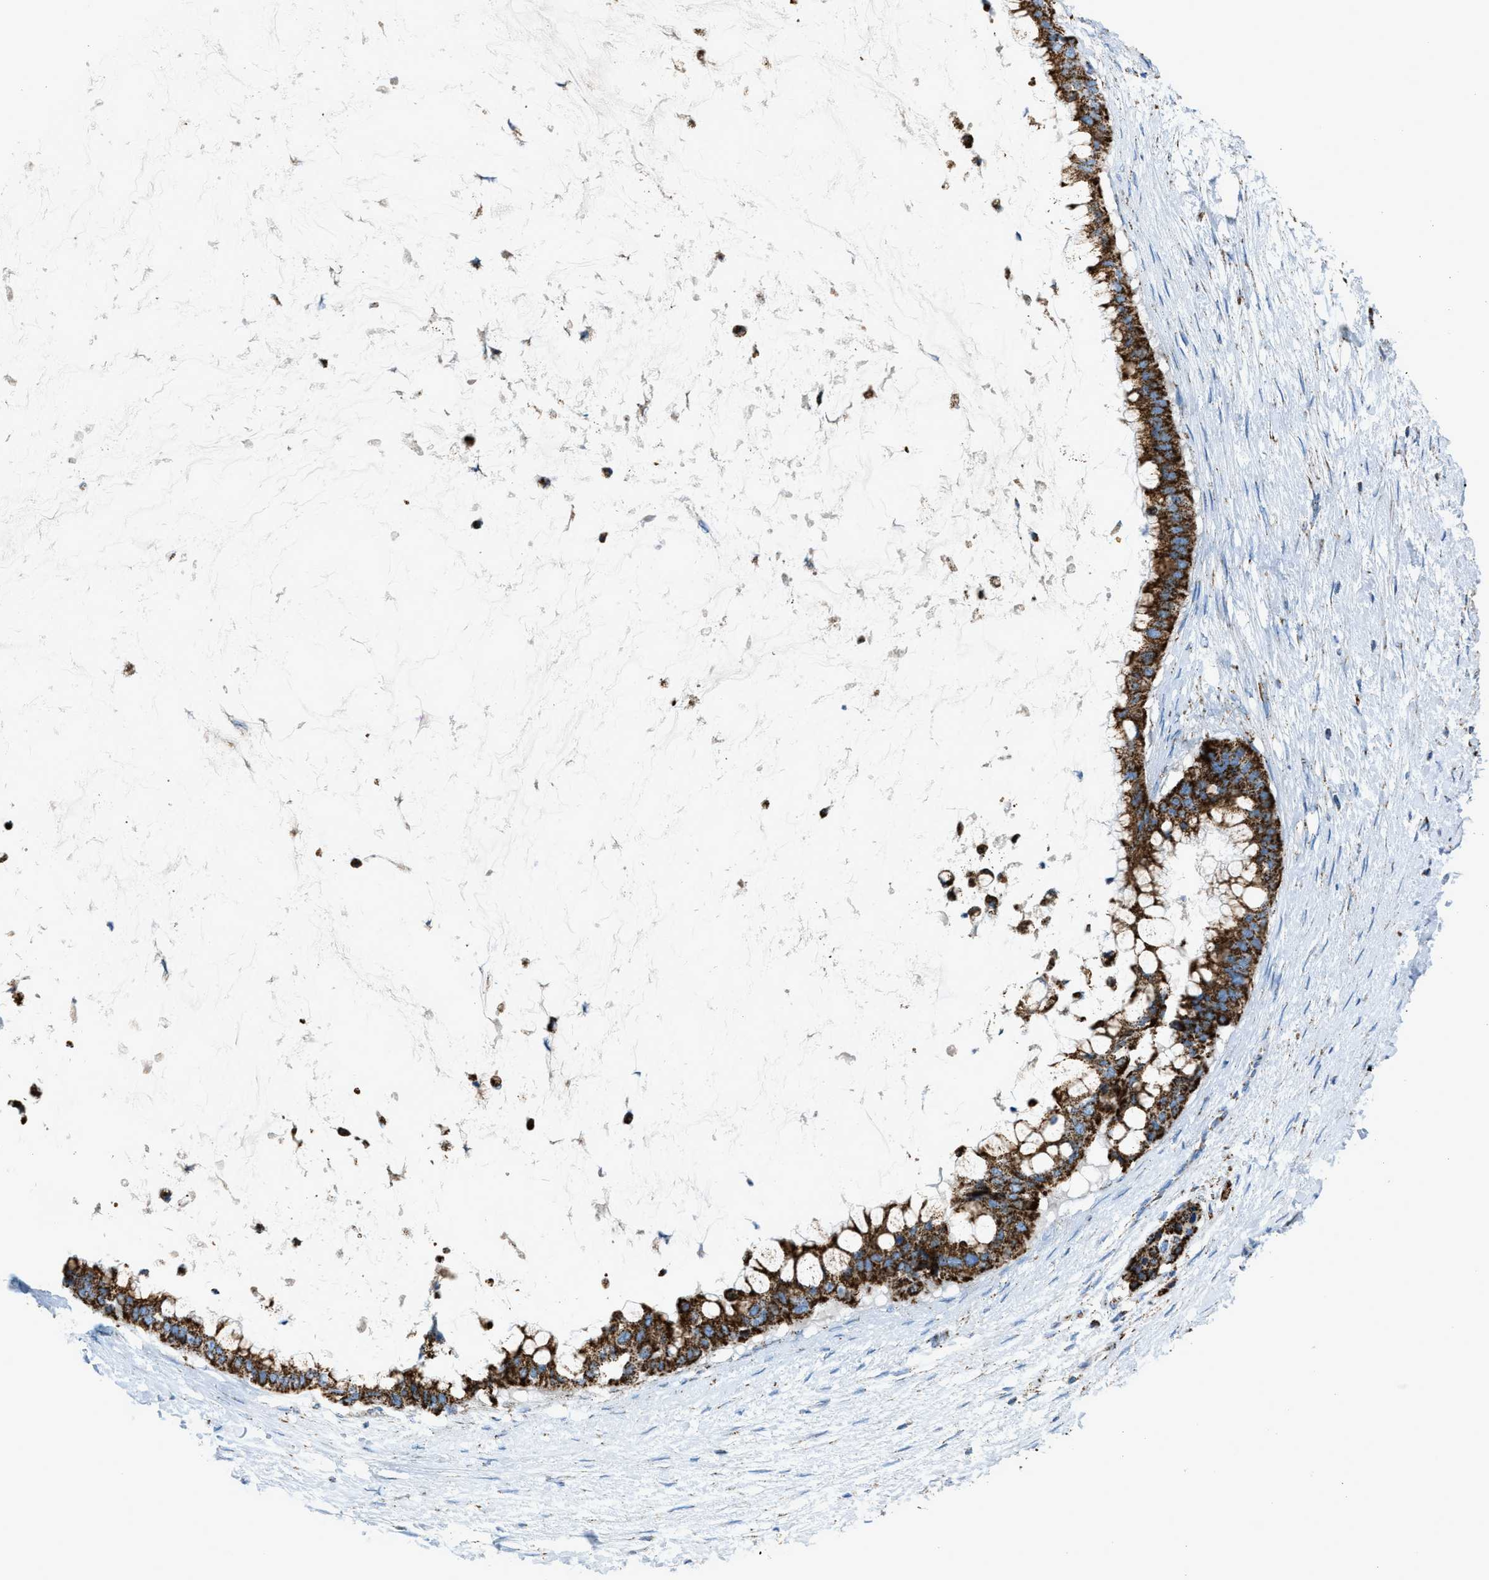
{"staining": {"intensity": "strong", "quantity": ">75%", "location": "cytoplasmic/membranous"}, "tissue": "pancreatic cancer", "cell_type": "Tumor cells", "image_type": "cancer", "snomed": [{"axis": "morphology", "description": "Adenocarcinoma, NOS"}, {"axis": "topography", "description": "Pancreas"}], "caption": "This is a photomicrograph of immunohistochemistry staining of pancreatic cancer, which shows strong staining in the cytoplasmic/membranous of tumor cells.", "gene": "MDH2", "patient": {"sex": "male", "age": 41}}